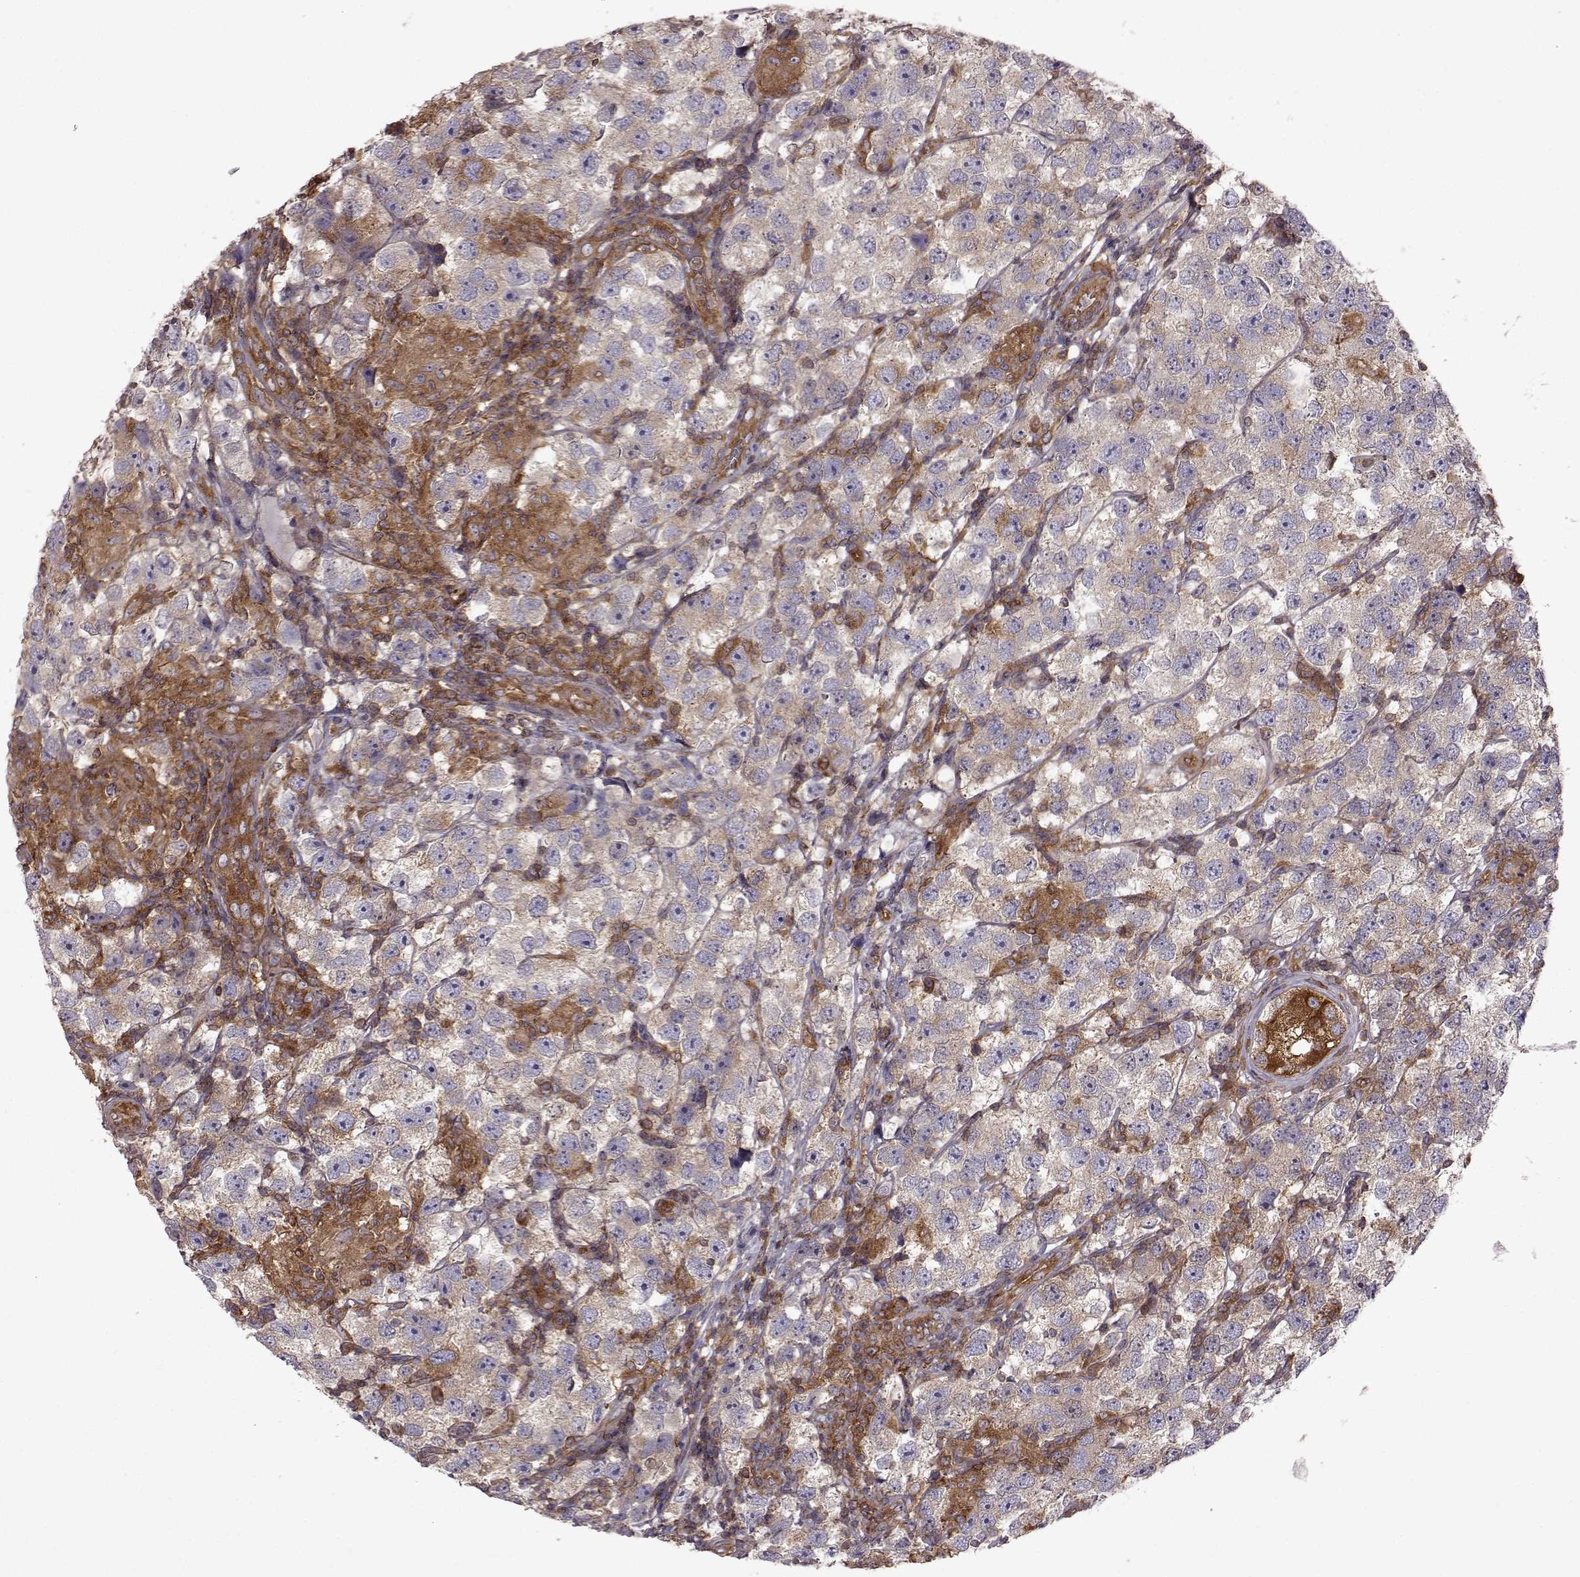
{"staining": {"intensity": "moderate", "quantity": ">75%", "location": "cytoplasmic/membranous"}, "tissue": "testis cancer", "cell_type": "Tumor cells", "image_type": "cancer", "snomed": [{"axis": "morphology", "description": "Seminoma, NOS"}, {"axis": "topography", "description": "Testis"}], "caption": "This is a histology image of immunohistochemistry (IHC) staining of seminoma (testis), which shows moderate positivity in the cytoplasmic/membranous of tumor cells.", "gene": "RABGAP1", "patient": {"sex": "male", "age": 26}}